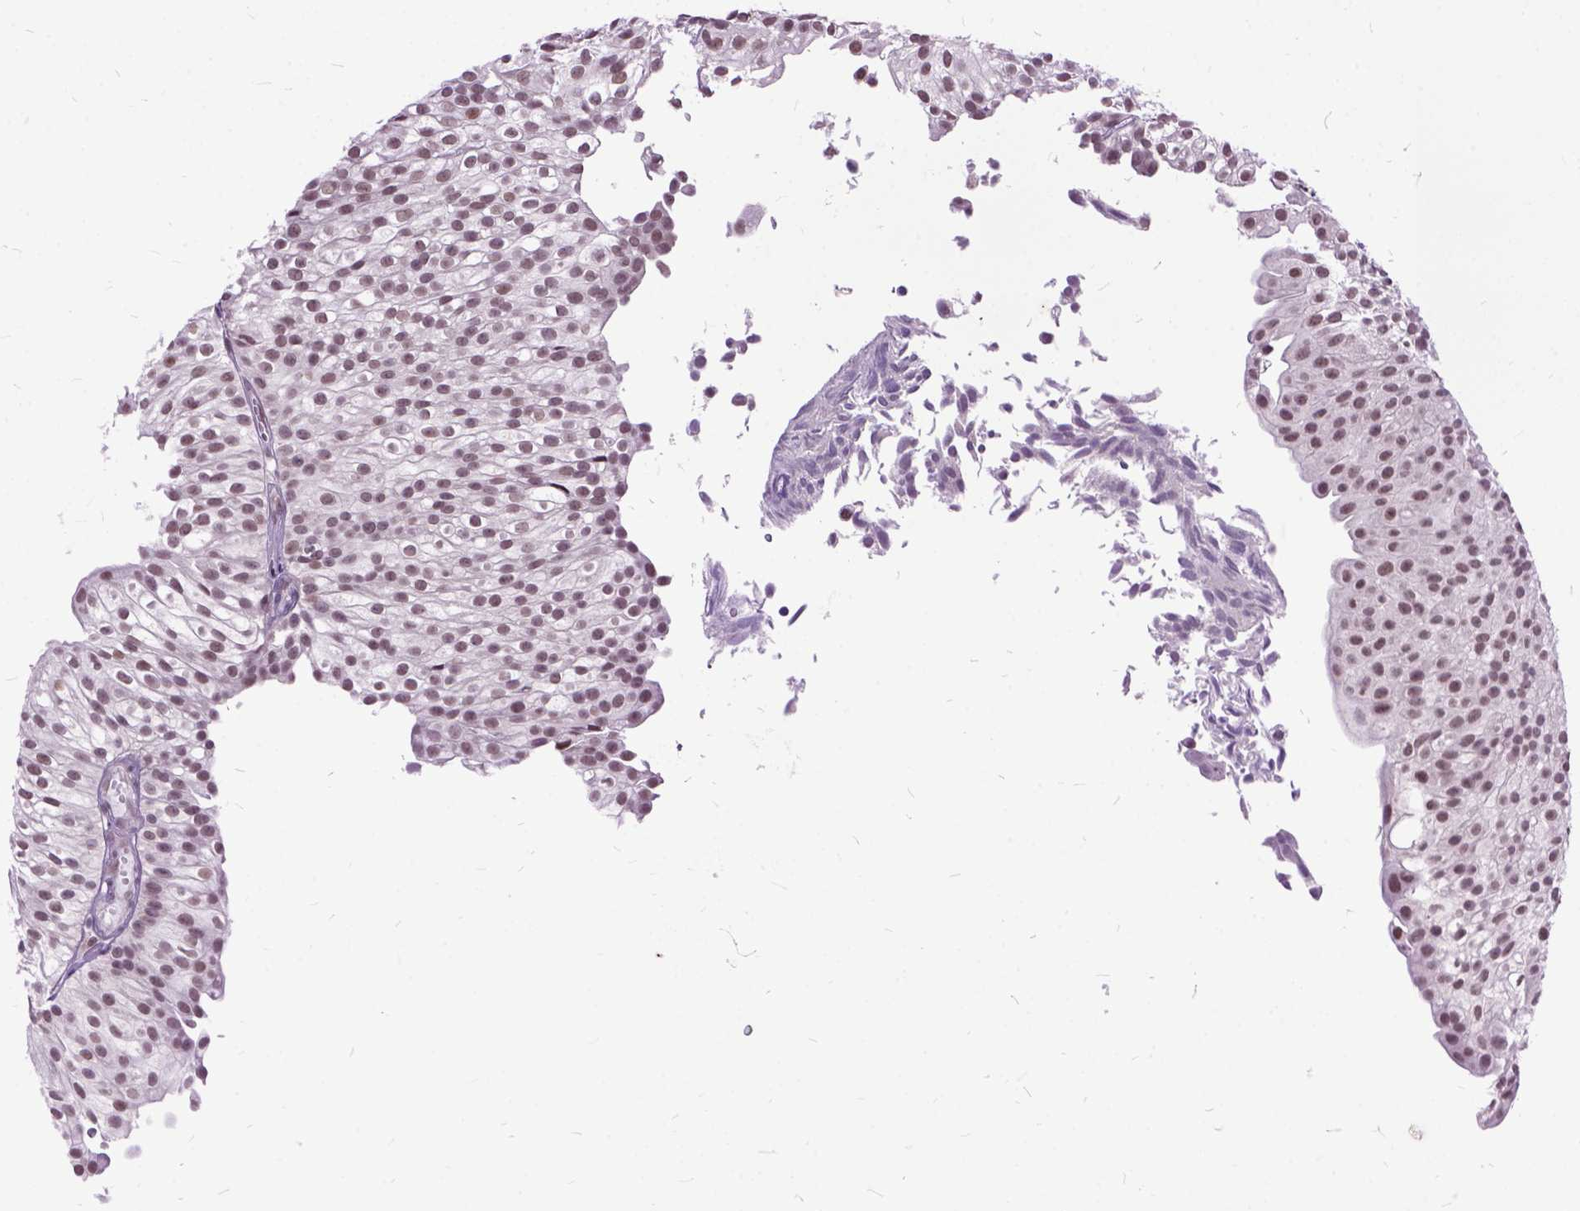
{"staining": {"intensity": "moderate", "quantity": ">75%", "location": "nuclear"}, "tissue": "urothelial cancer", "cell_type": "Tumor cells", "image_type": "cancer", "snomed": [{"axis": "morphology", "description": "Urothelial carcinoma, Low grade"}, {"axis": "topography", "description": "Urinary bladder"}], "caption": "Low-grade urothelial carcinoma was stained to show a protein in brown. There is medium levels of moderate nuclear expression in approximately >75% of tumor cells.", "gene": "ORC5", "patient": {"sex": "male", "age": 70}}